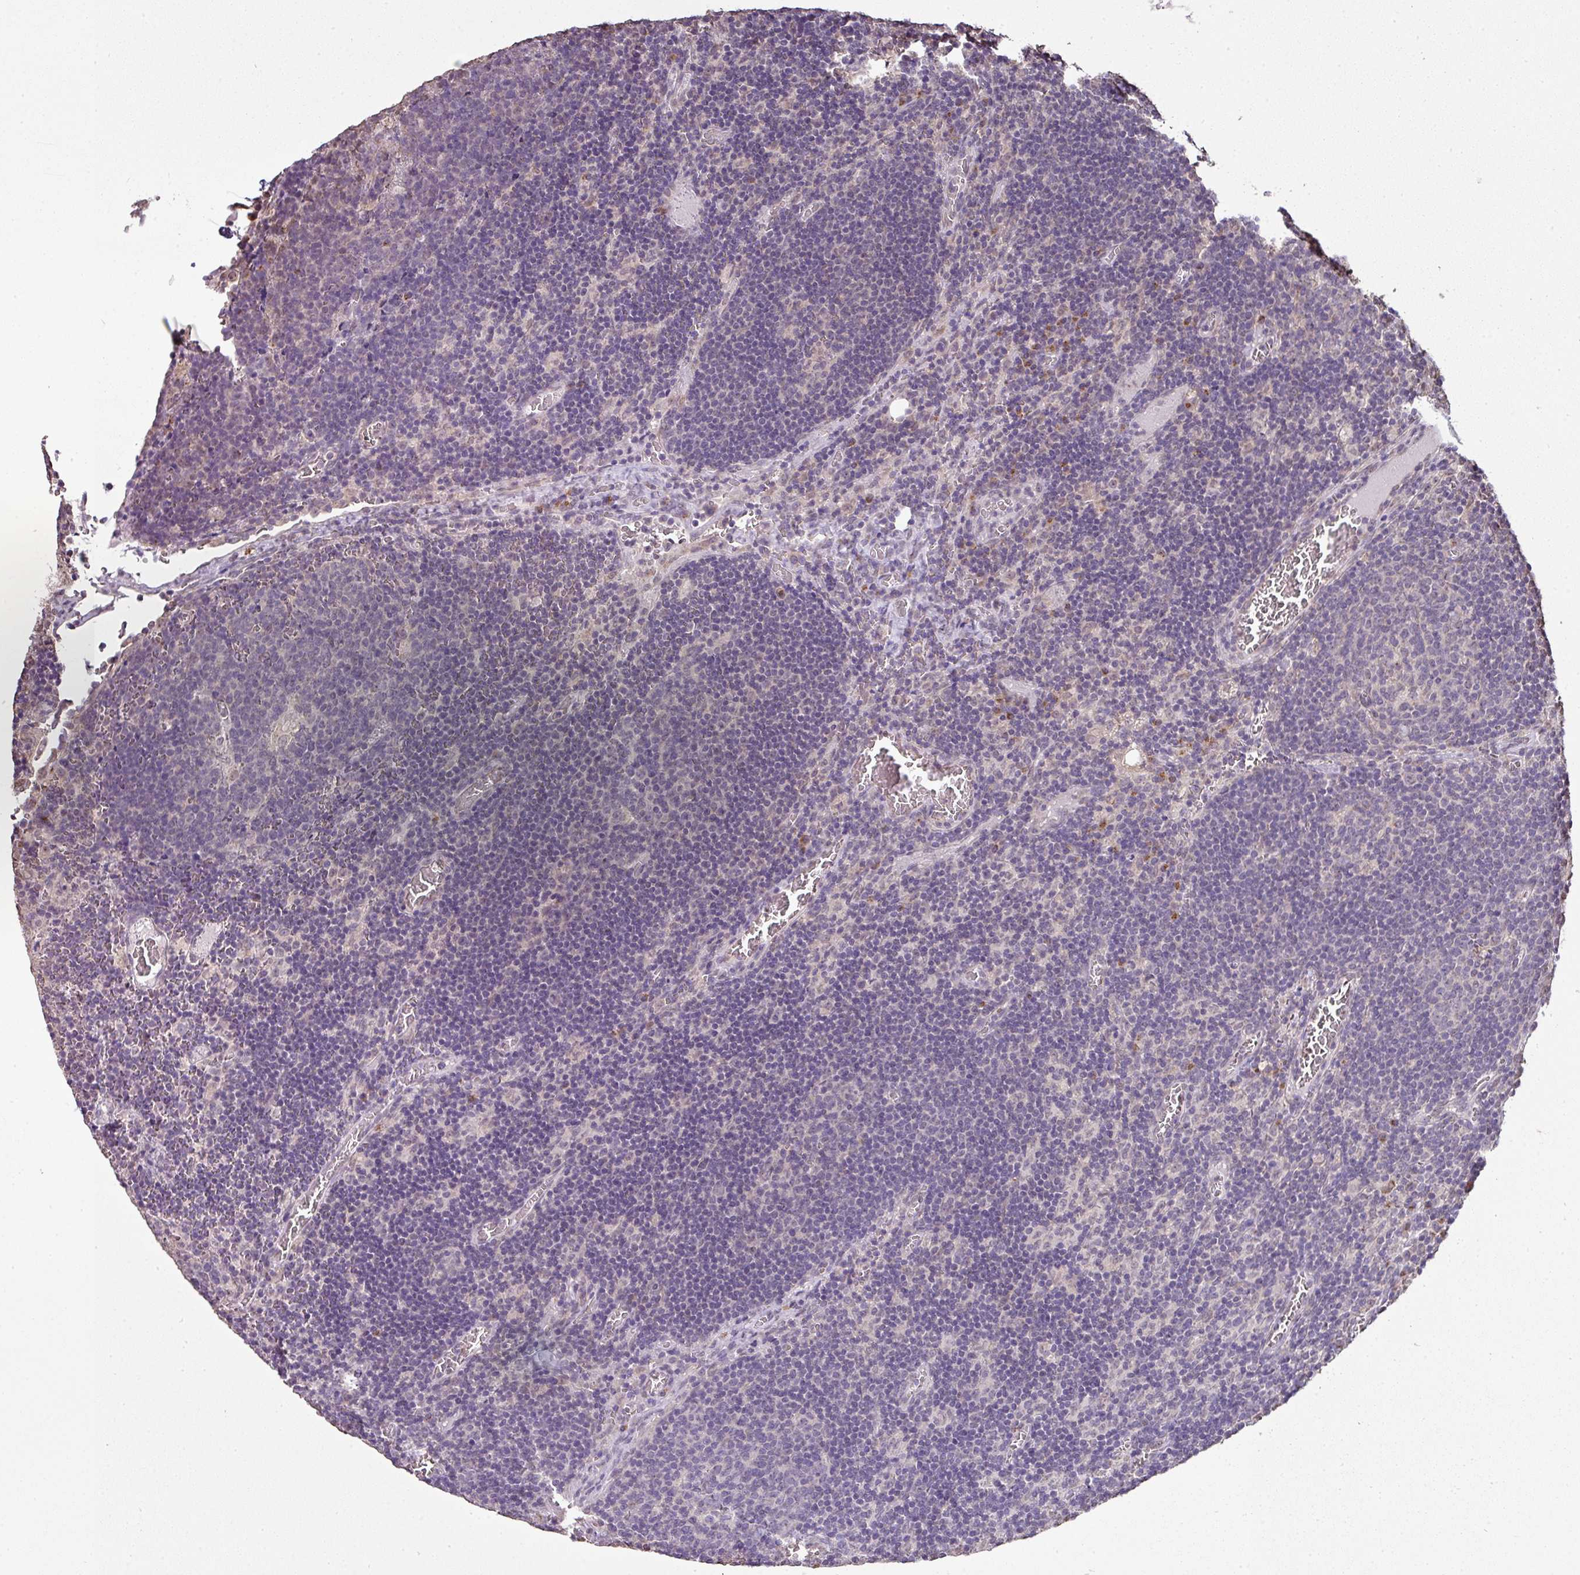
{"staining": {"intensity": "negative", "quantity": "none", "location": "none"}, "tissue": "lymph node", "cell_type": "Germinal center cells", "image_type": "normal", "snomed": [{"axis": "morphology", "description": "Normal tissue, NOS"}, {"axis": "topography", "description": "Lymph node"}], "caption": "The immunohistochemistry histopathology image has no significant staining in germinal center cells of lymph node. Brightfield microscopy of immunohistochemistry (IHC) stained with DAB (brown) and hematoxylin (blue), captured at high magnification.", "gene": "JPH2", "patient": {"sex": "male", "age": 50}}